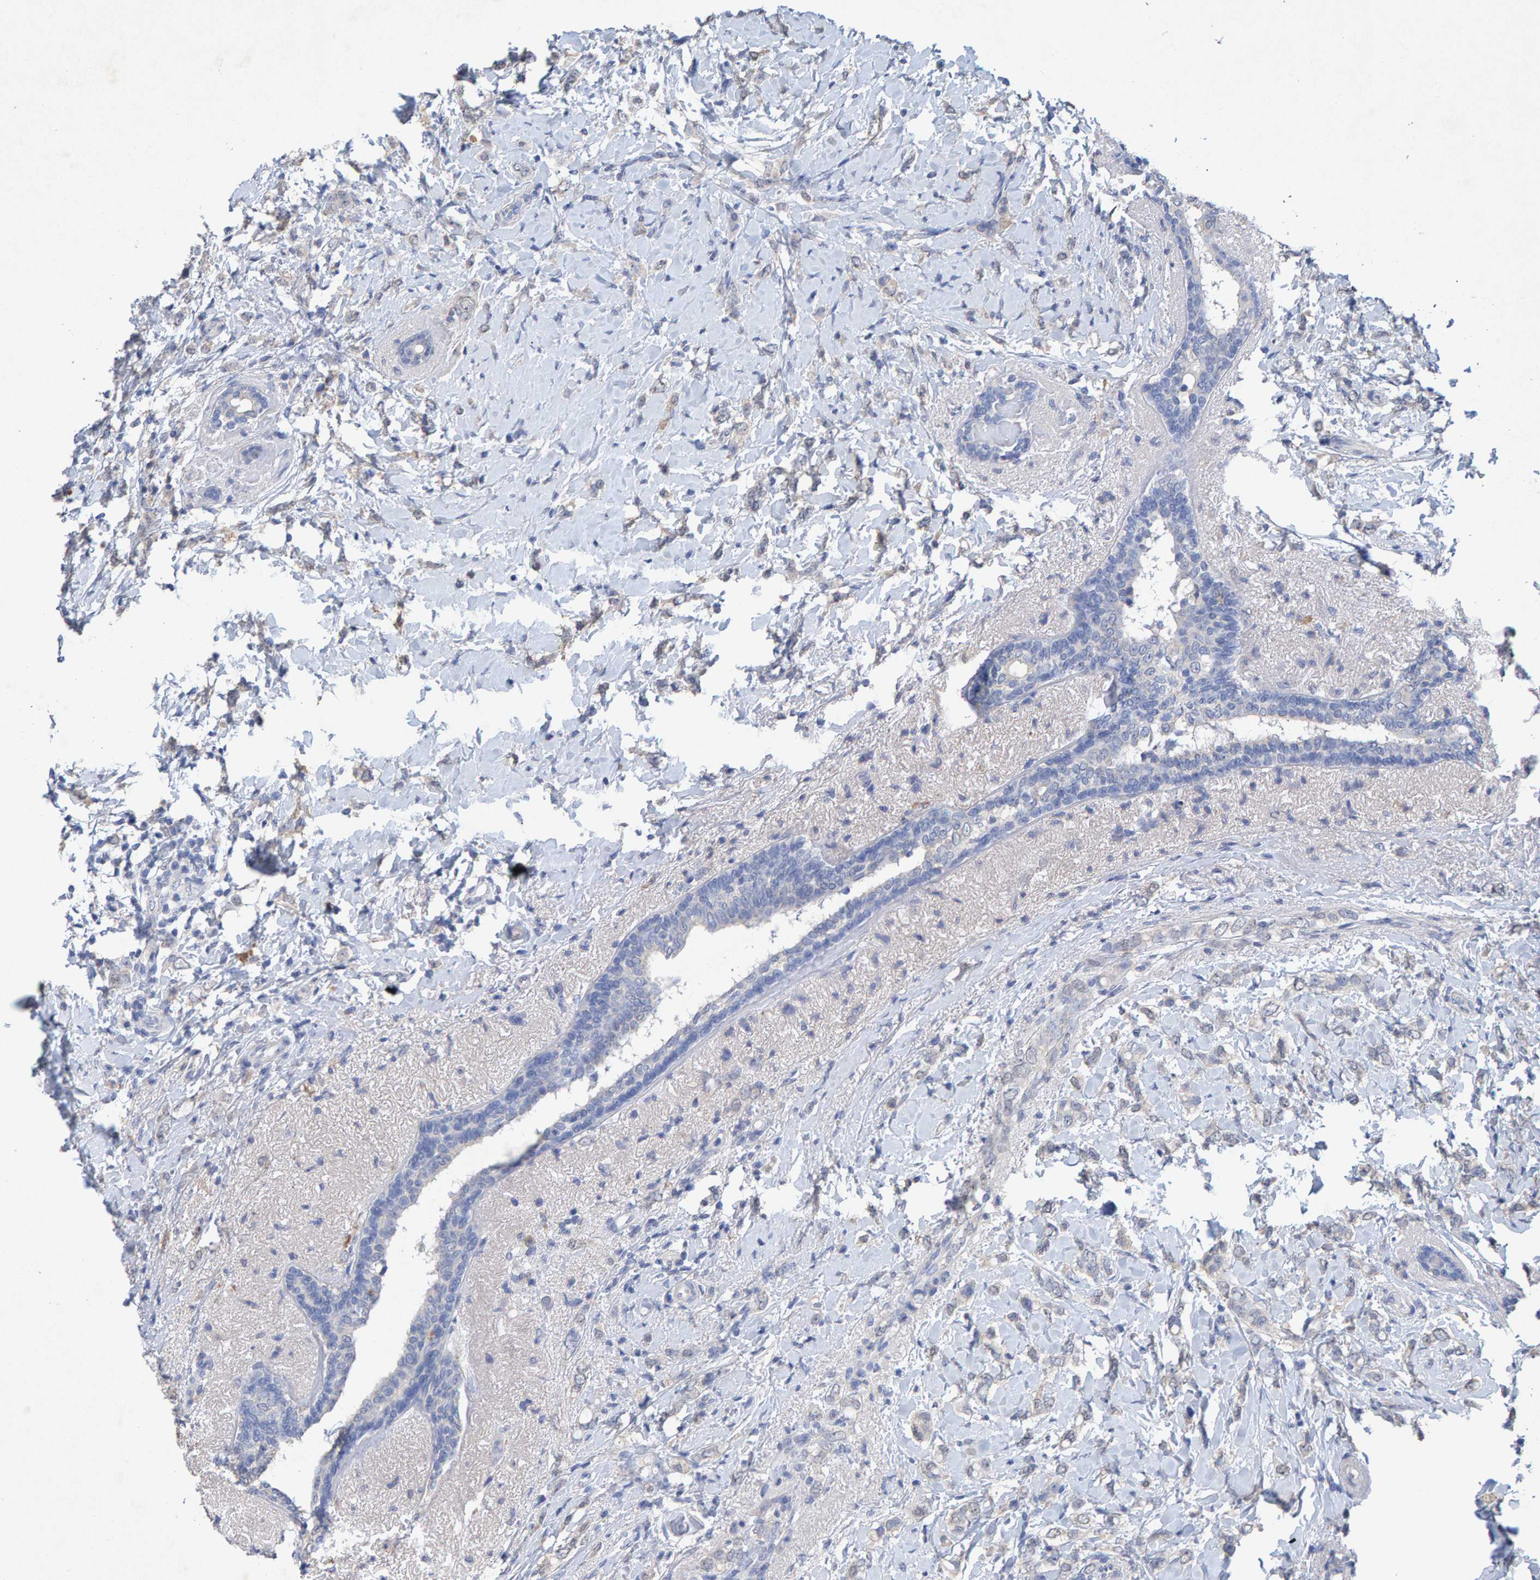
{"staining": {"intensity": "negative", "quantity": "none", "location": "none"}, "tissue": "breast cancer", "cell_type": "Tumor cells", "image_type": "cancer", "snomed": [{"axis": "morphology", "description": "Normal tissue, NOS"}, {"axis": "morphology", "description": "Lobular carcinoma"}, {"axis": "topography", "description": "Breast"}], "caption": "There is no significant staining in tumor cells of breast cancer (lobular carcinoma).", "gene": "CTH", "patient": {"sex": "female", "age": 47}}